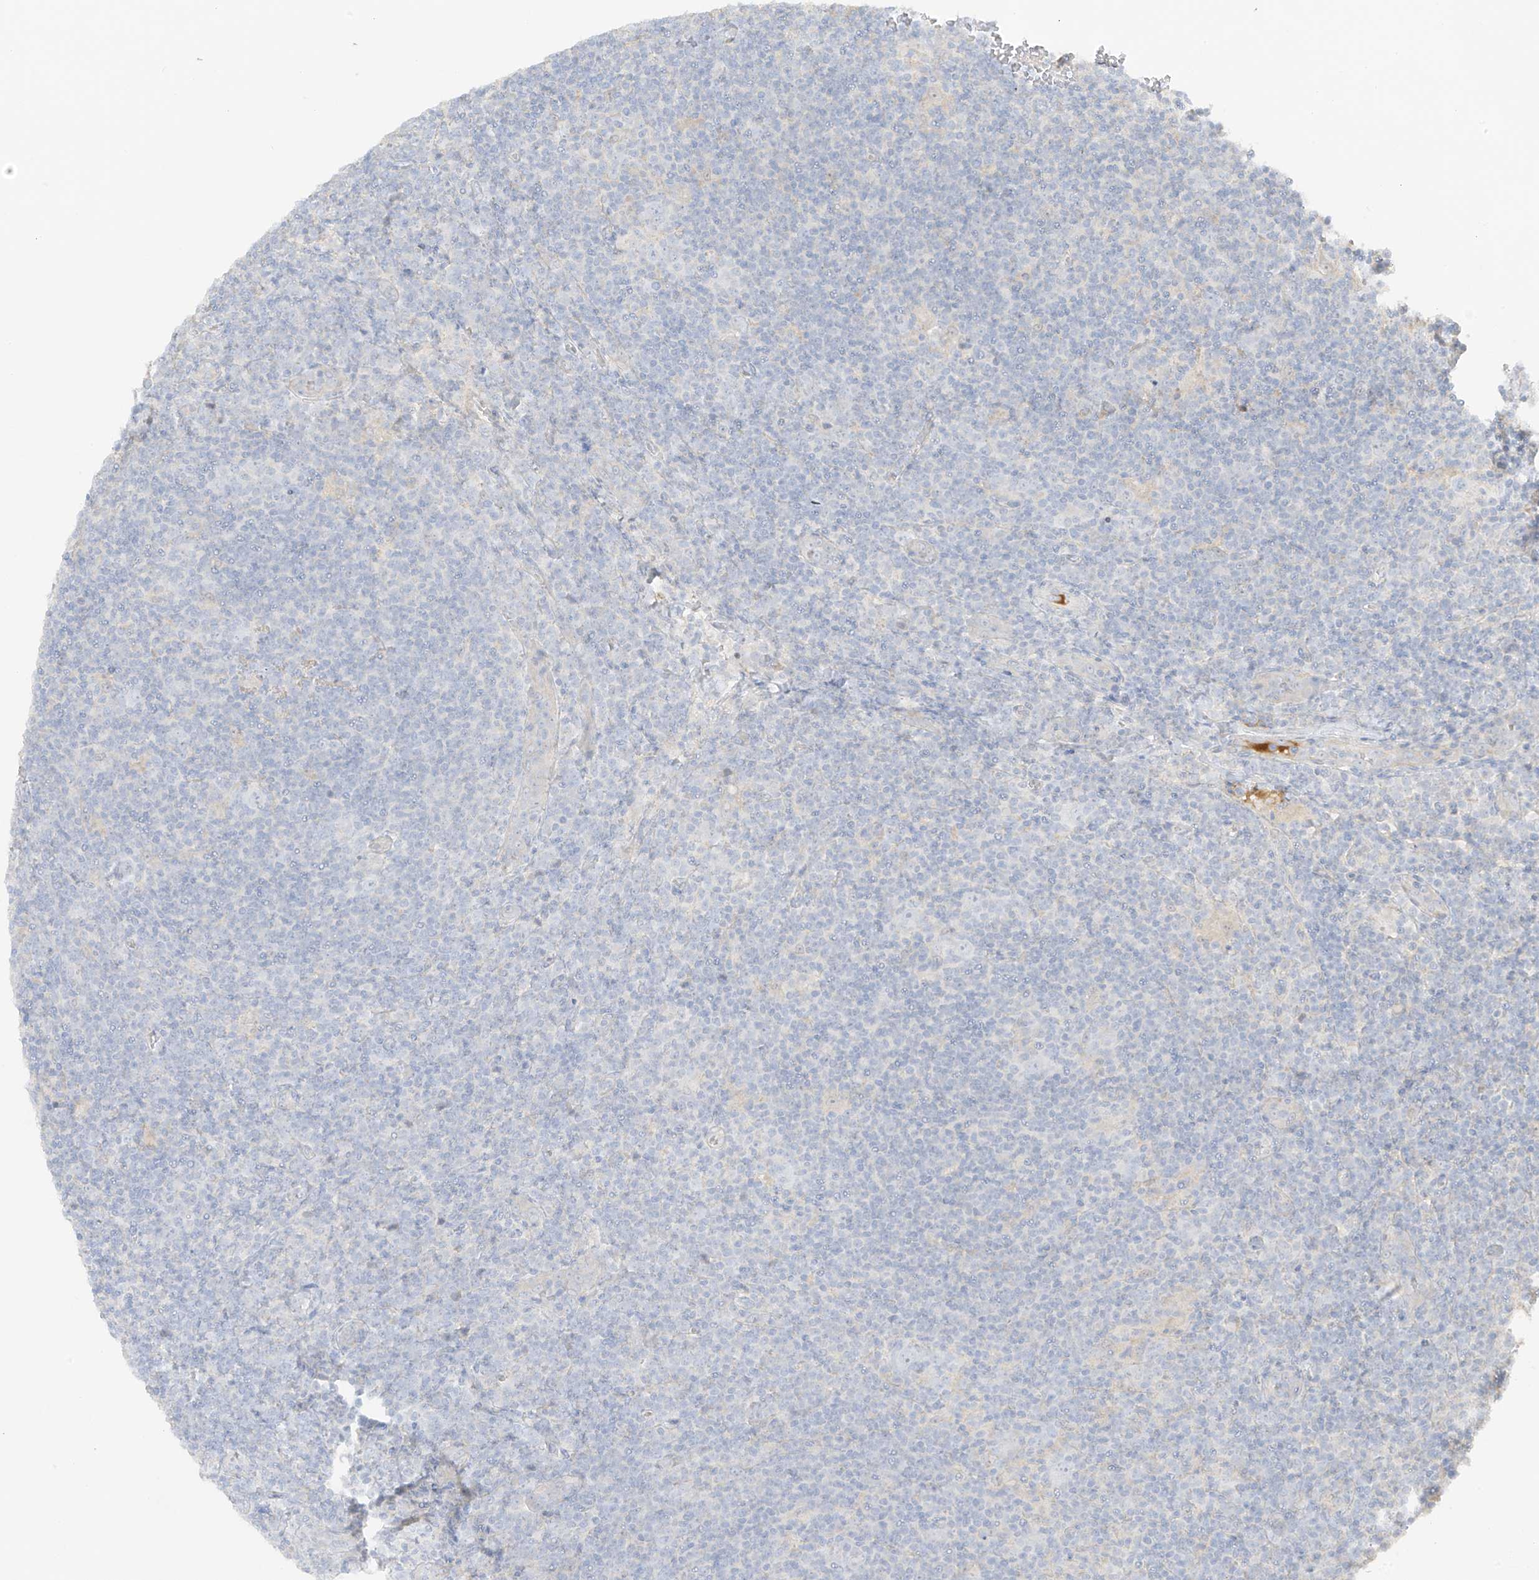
{"staining": {"intensity": "negative", "quantity": "none", "location": "none"}, "tissue": "lymphoma", "cell_type": "Tumor cells", "image_type": "cancer", "snomed": [{"axis": "morphology", "description": "Hodgkin's disease, NOS"}, {"axis": "topography", "description": "Lymph node"}], "caption": "This is an immunohistochemistry (IHC) image of Hodgkin's disease. There is no staining in tumor cells.", "gene": "ZBTB41", "patient": {"sex": "female", "age": 57}}